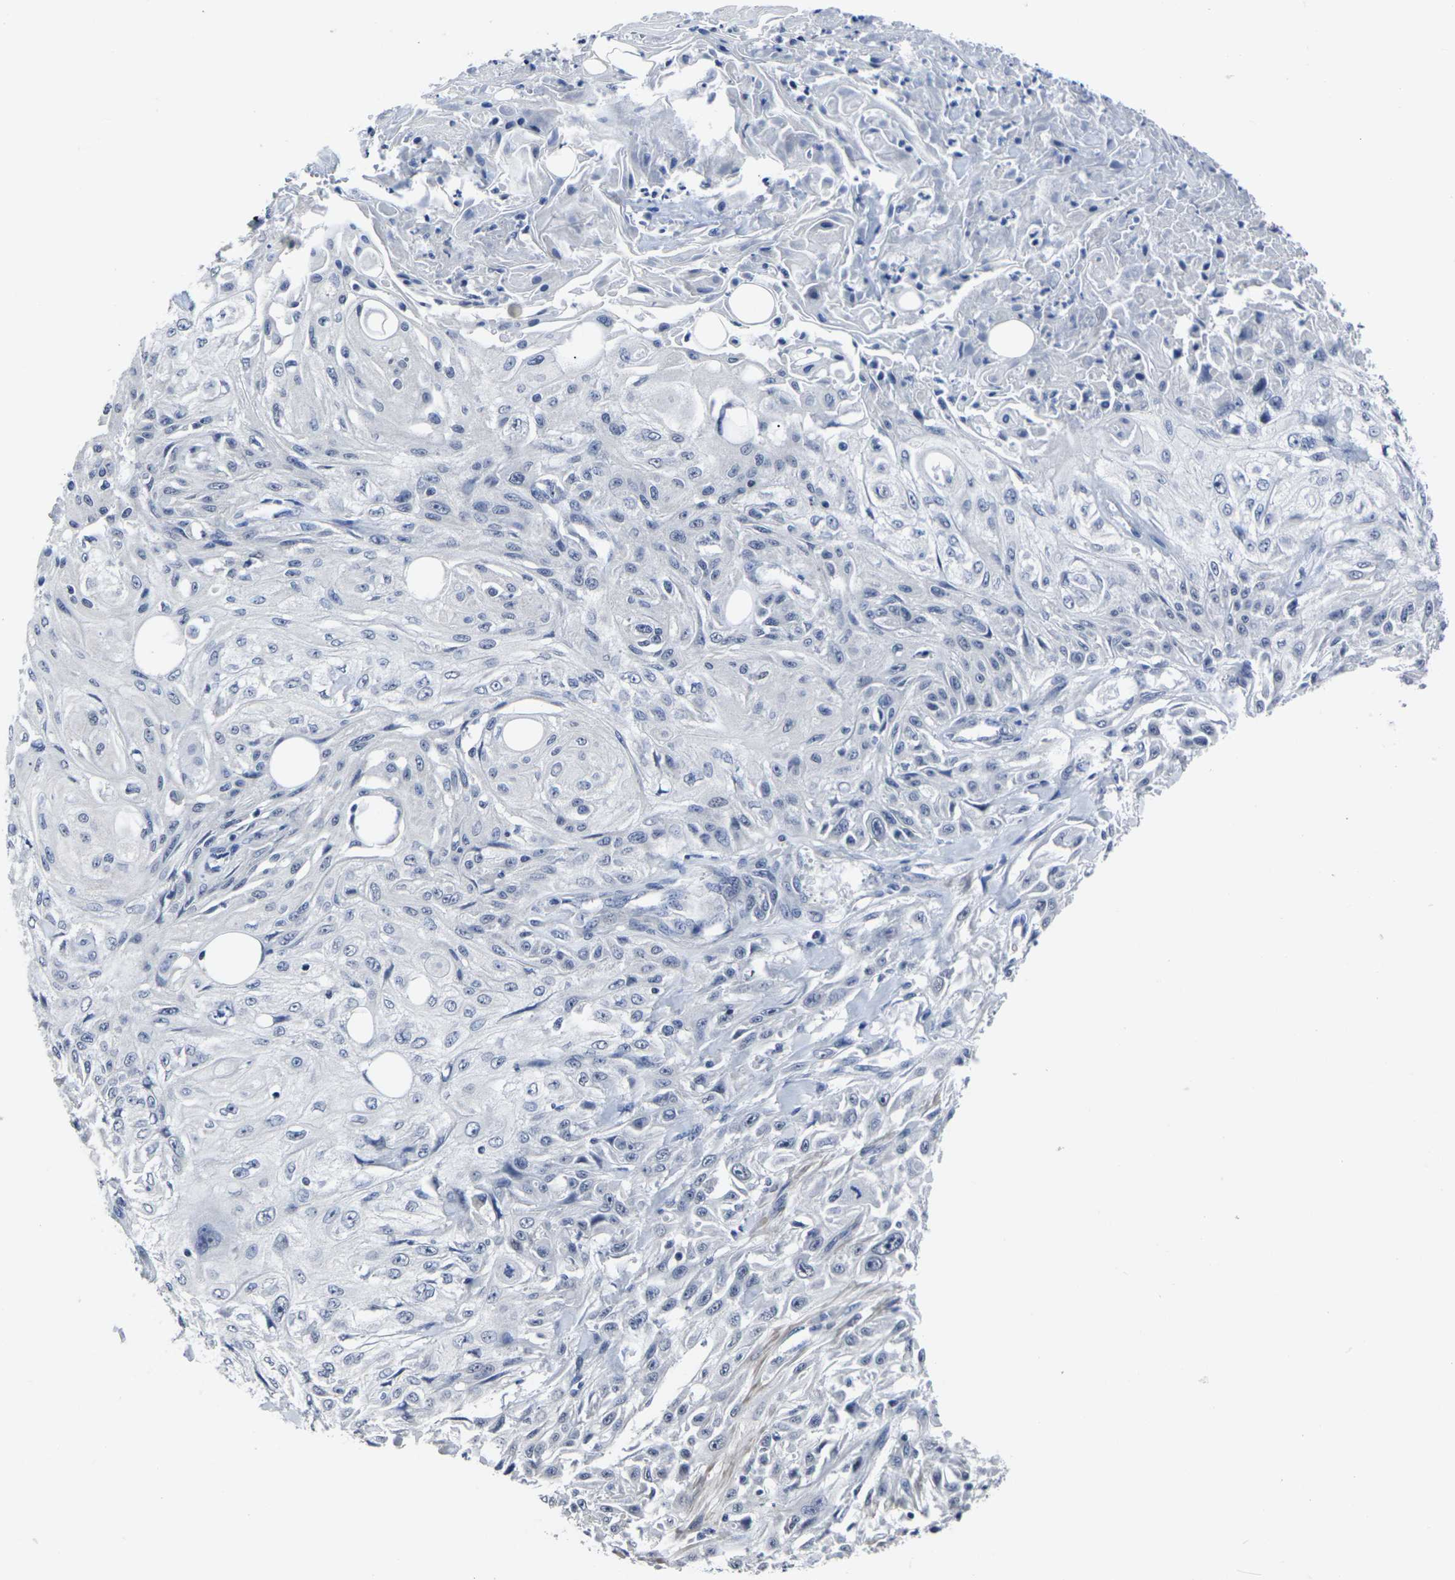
{"staining": {"intensity": "negative", "quantity": "none", "location": "none"}, "tissue": "skin cancer", "cell_type": "Tumor cells", "image_type": "cancer", "snomed": [{"axis": "morphology", "description": "Squamous cell carcinoma, NOS"}, {"axis": "topography", "description": "Skin"}], "caption": "The histopathology image shows no staining of tumor cells in squamous cell carcinoma (skin). (DAB (3,3'-diaminobenzidine) IHC, high magnification).", "gene": "MSANTD4", "patient": {"sex": "male", "age": 75}}